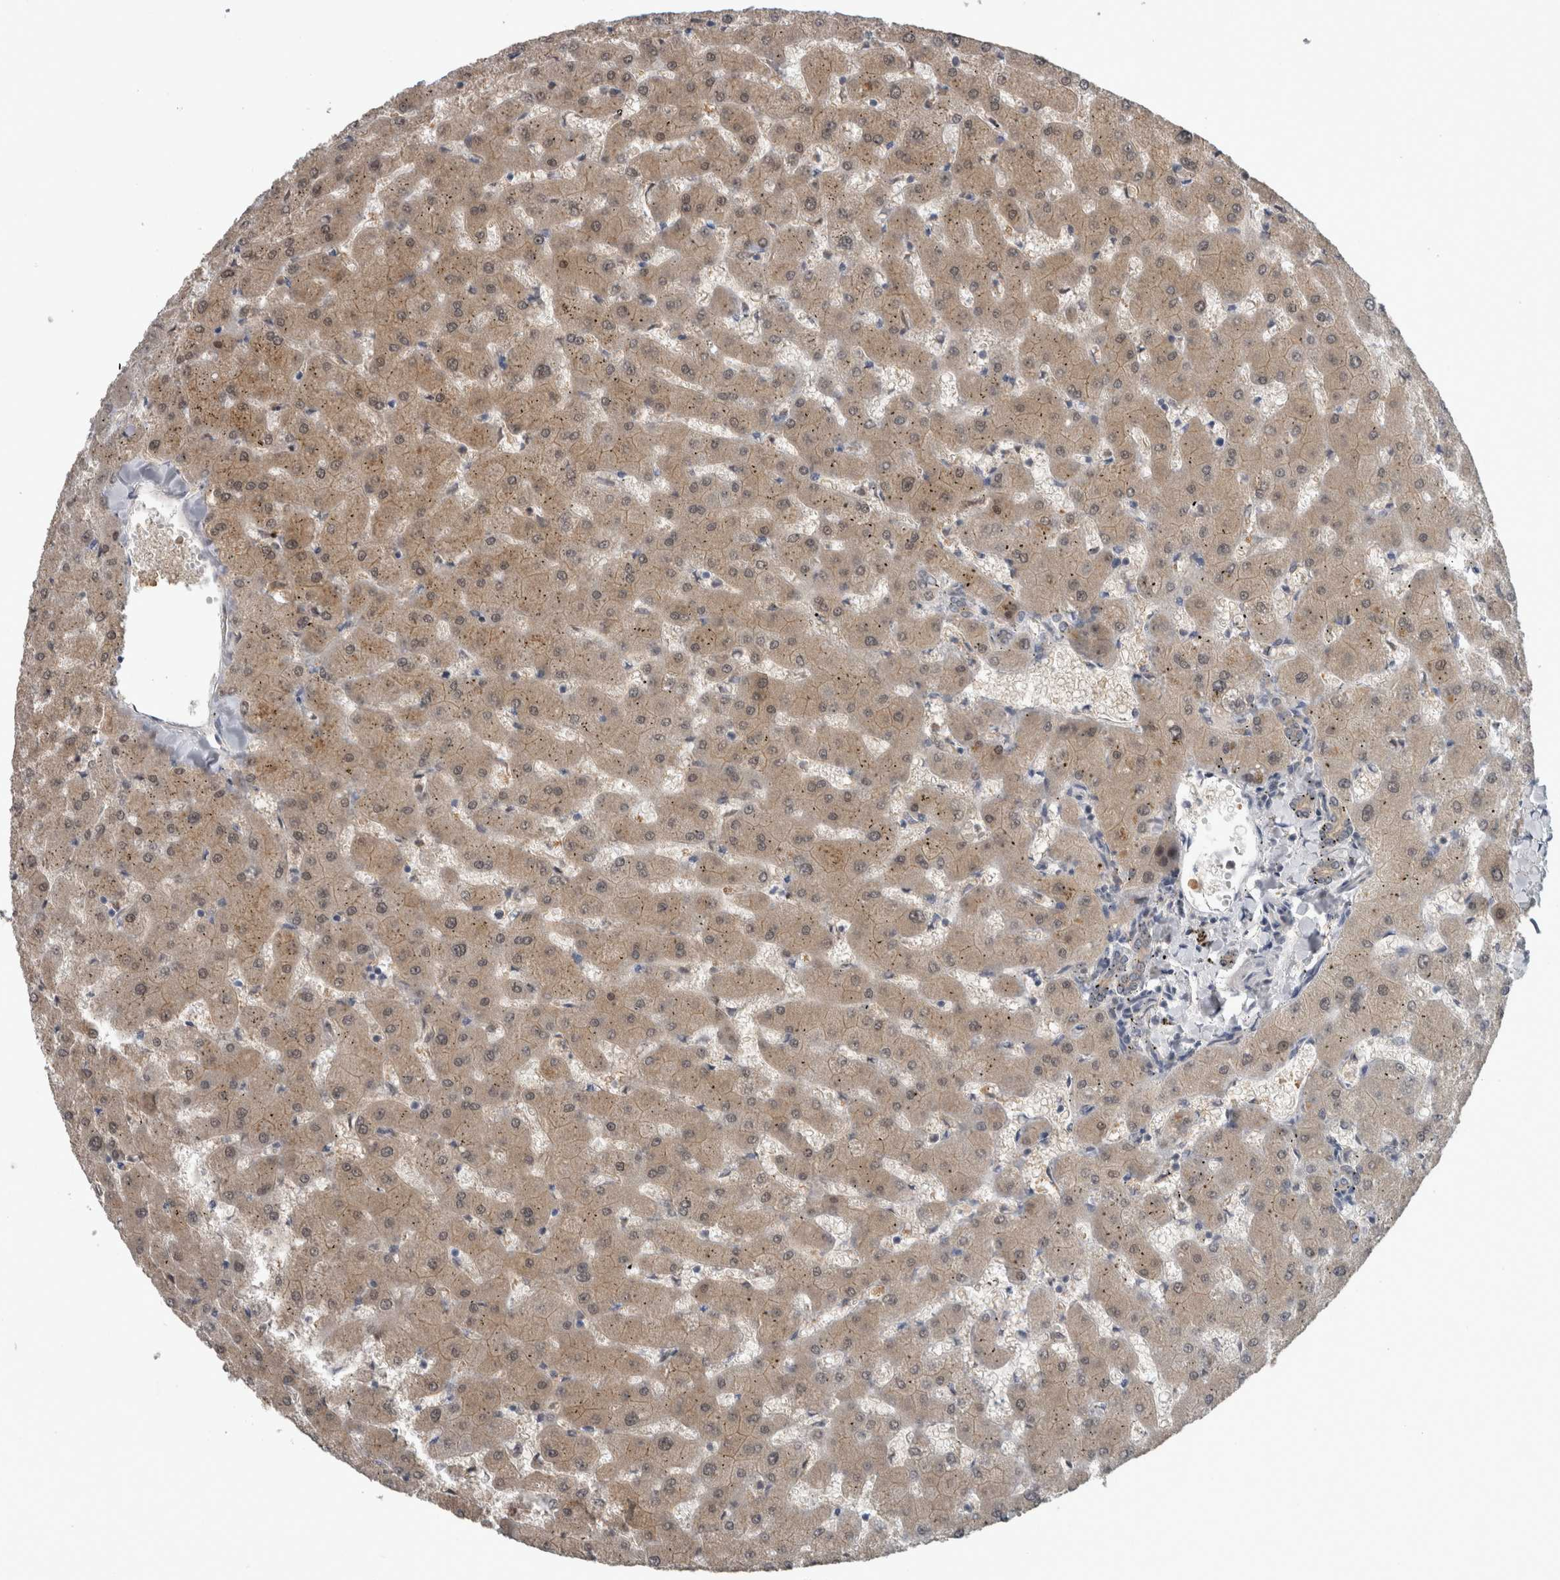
{"staining": {"intensity": "weak", "quantity": ">75%", "location": "cytoplasmic/membranous"}, "tissue": "liver", "cell_type": "Cholangiocytes", "image_type": "normal", "snomed": [{"axis": "morphology", "description": "Normal tissue, NOS"}, {"axis": "topography", "description": "Liver"}], "caption": "Weak cytoplasmic/membranous positivity for a protein is identified in approximately >75% of cholangiocytes of normal liver using immunohistochemistry.", "gene": "NAPRT", "patient": {"sex": "female", "age": 63}}